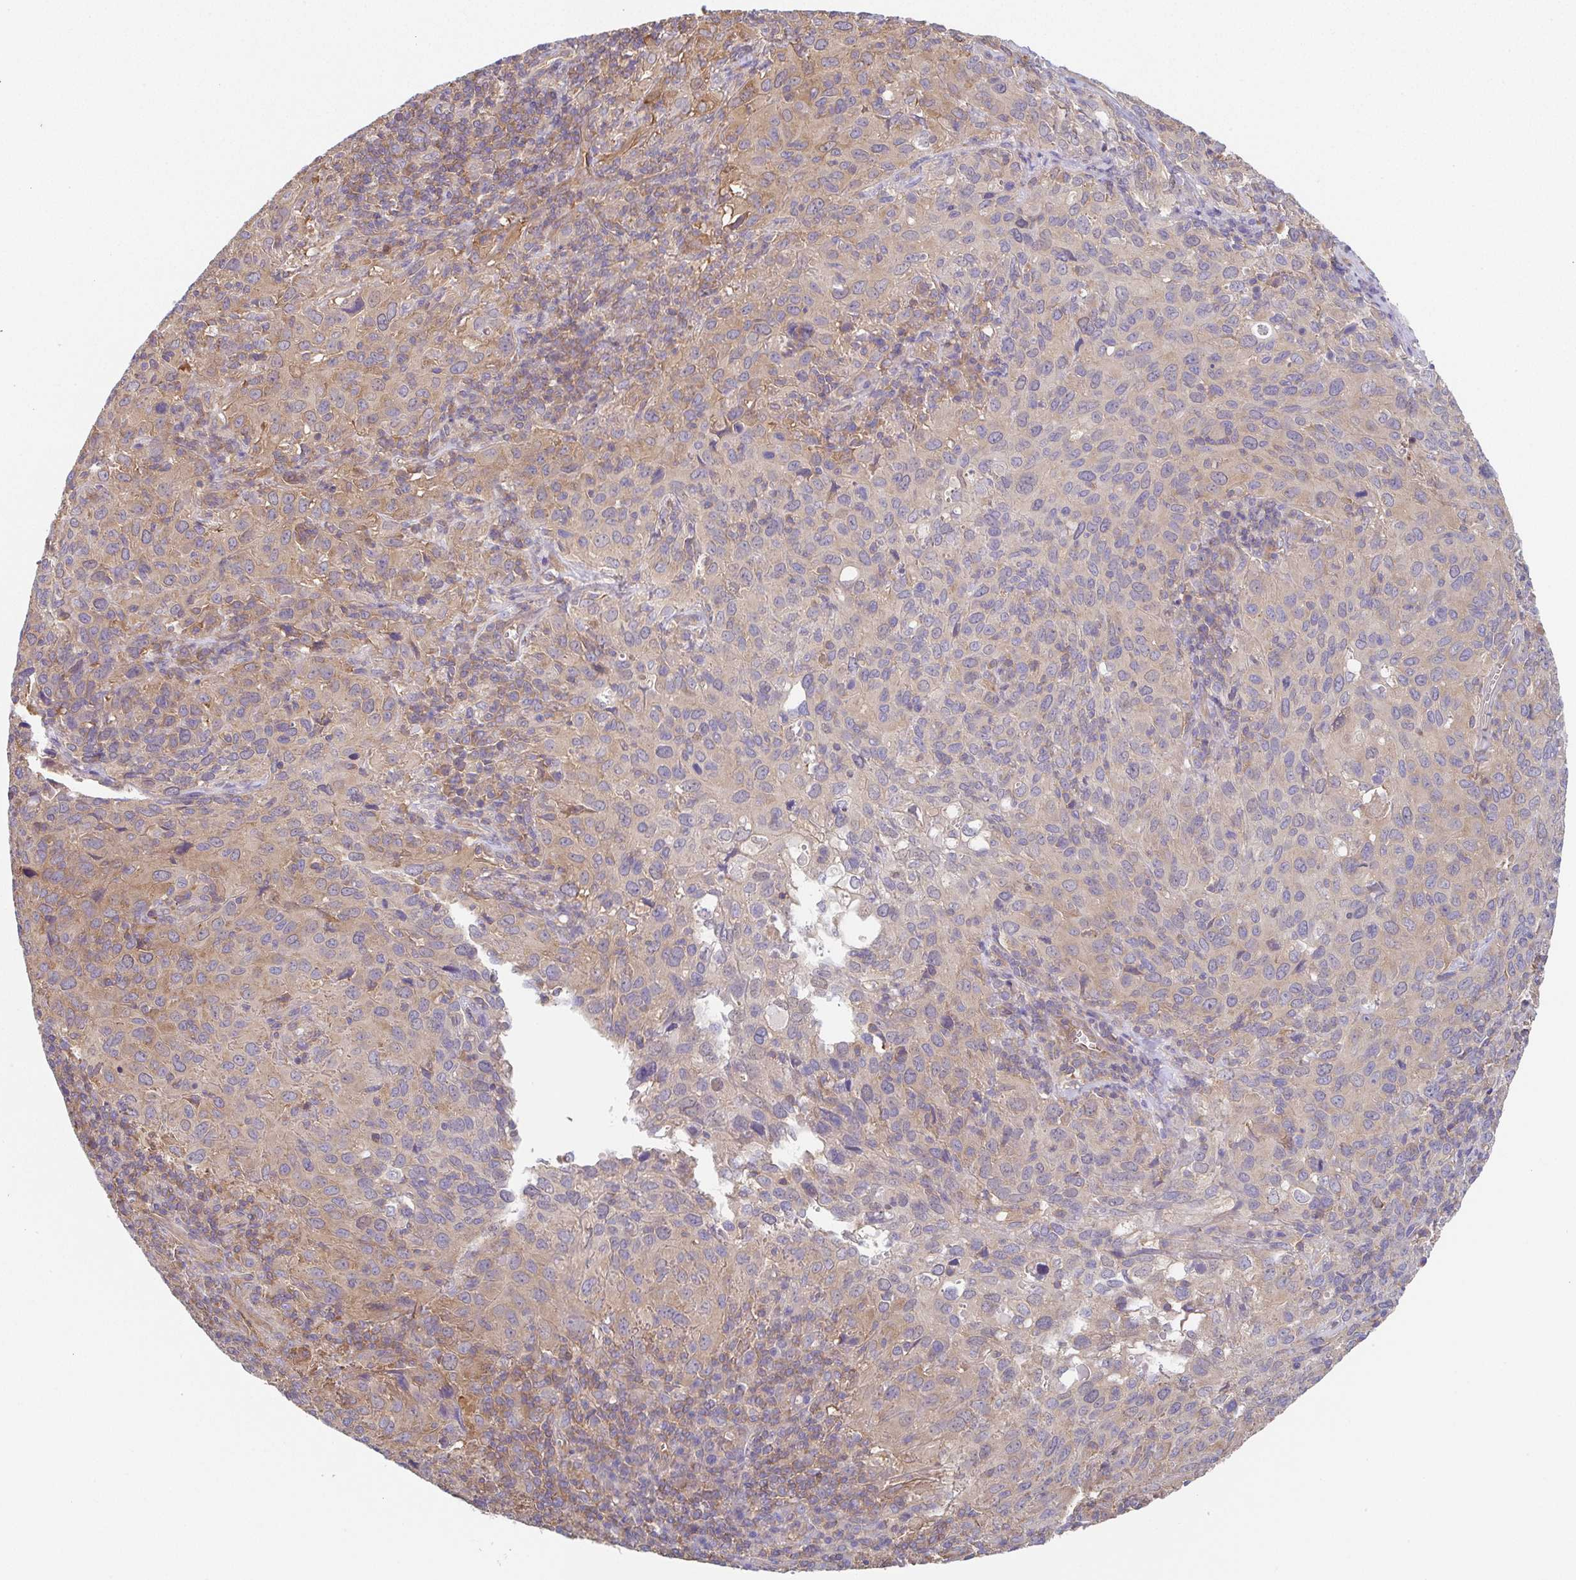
{"staining": {"intensity": "moderate", "quantity": "25%-75%", "location": "cytoplasmic/membranous"}, "tissue": "cervical cancer", "cell_type": "Tumor cells", "image_type": "cancer", "snomed": [{"axis": "morphology", "description": "Squamous cell carcinoma, NOS"}, {"axis": "topography", "description": "Cervix"}], "caption": "Immunohistochemical staining of human squamous cell carcinoma (cervical) exhibits medium levels of moderate cytoplasmic/membranous expression in approximately 25%-75% of tumor cells.", "gene": "TMEM229A", "patient": {"sex": "female", "age": 51}}